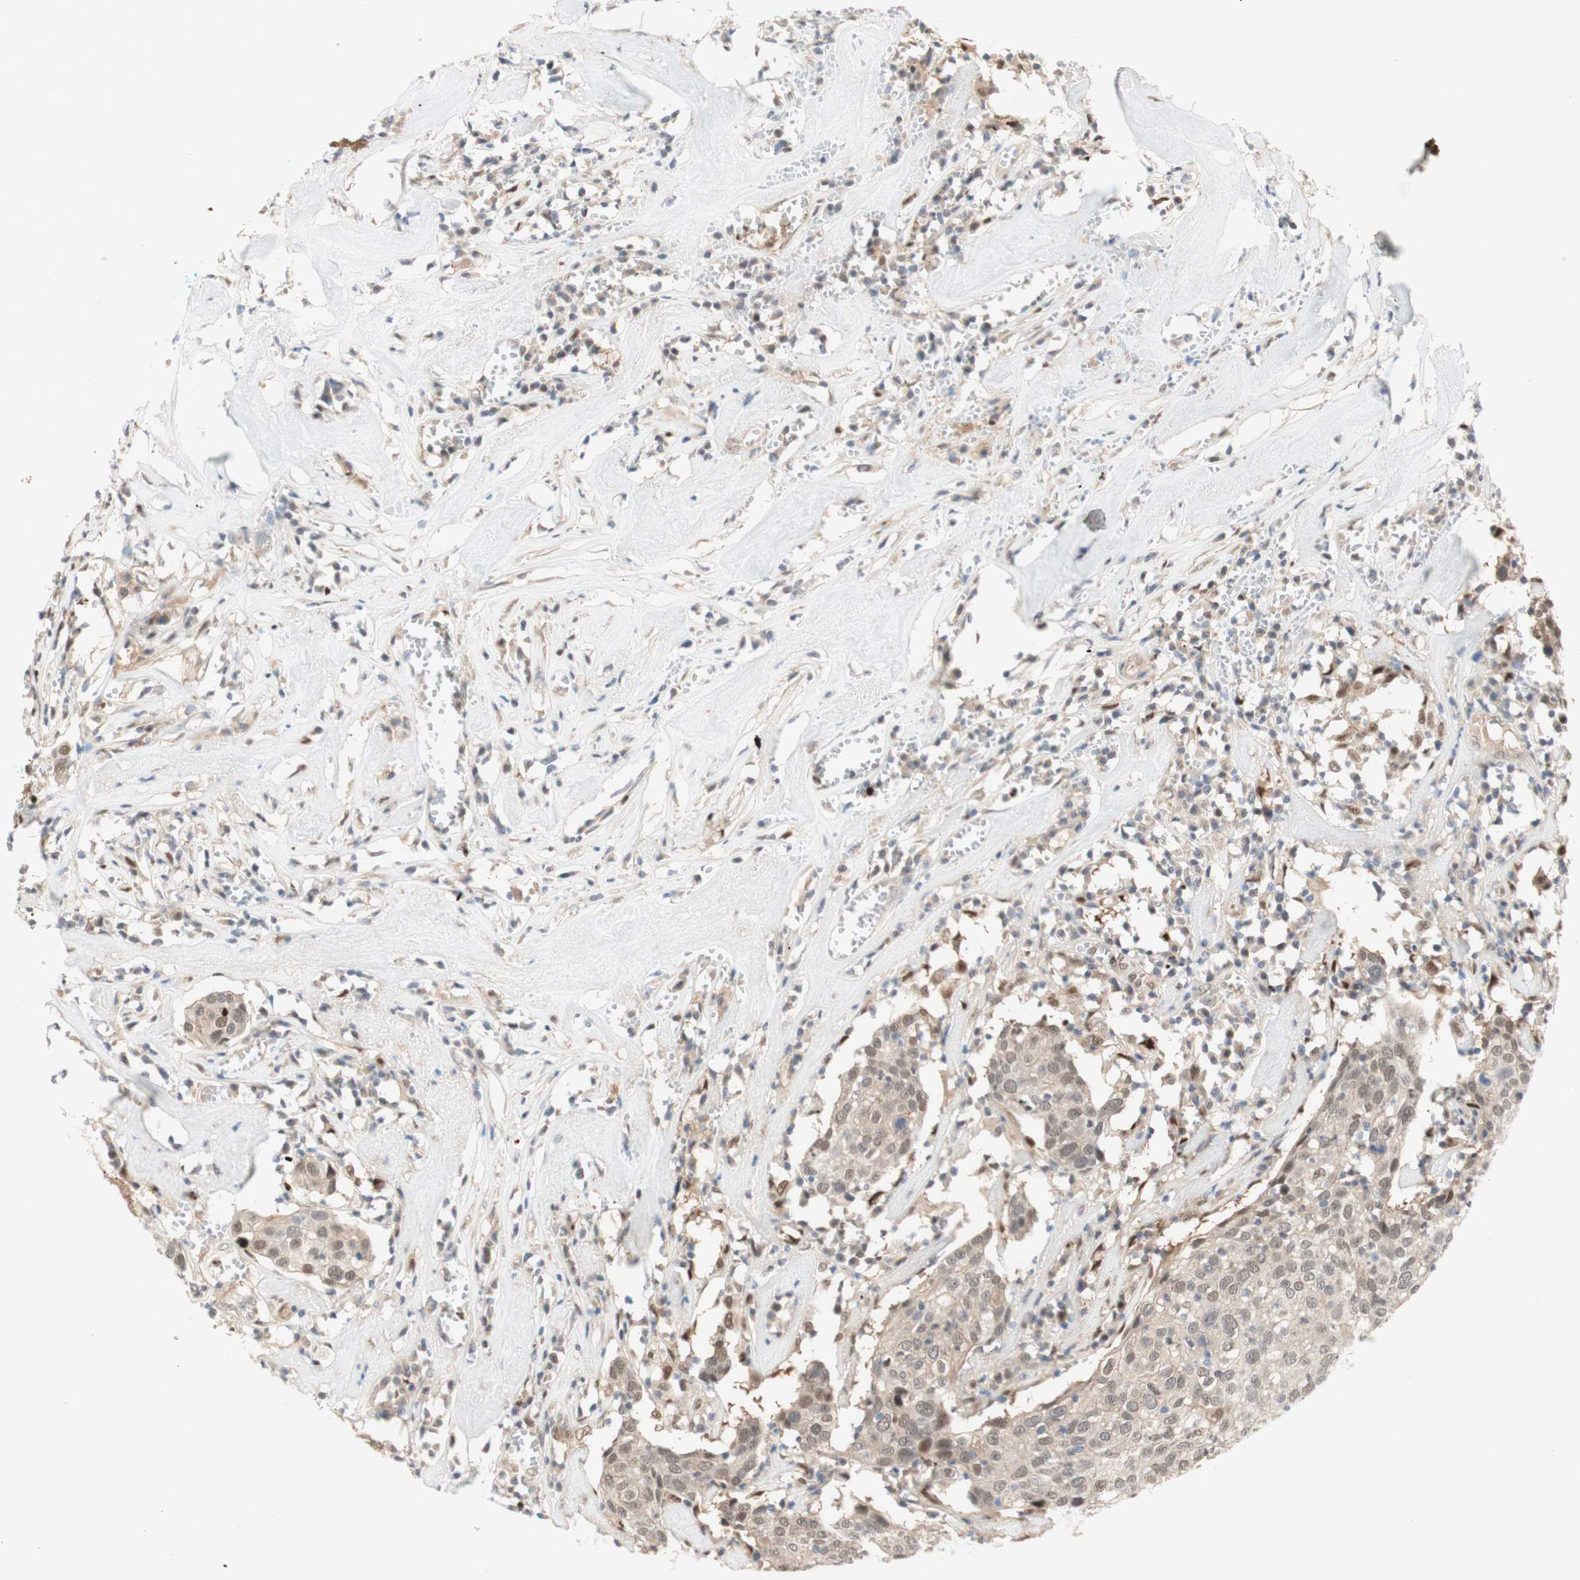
{"staining": {"intensity": "weak", "quantity": ">75%", "location": "cytoplasmic/membranous,nuclear"}, "tissue": "head and neck cancer", "cell_type": "Tumor cells", "image_type": "cancer", "snomed": [{"axis": "morphology", "description": "Adenocarcinoma, NOS"}, {"axis": "topography", "description": "Salivary gland"}, {"axis": "topography", "description": "Head-Neck"}], "caption": "Head and neck cancer (adenocarcinoma) tissue displays weak cytoplasmic/membranous and nuclear expression in about >75% of tumor cells, visualized by immunohistochemistry. (DAB = brown stain, brightfield microscopy at high magnification).", "gene": "RFNG", "patient": {"sex": "female", "age": 65}}